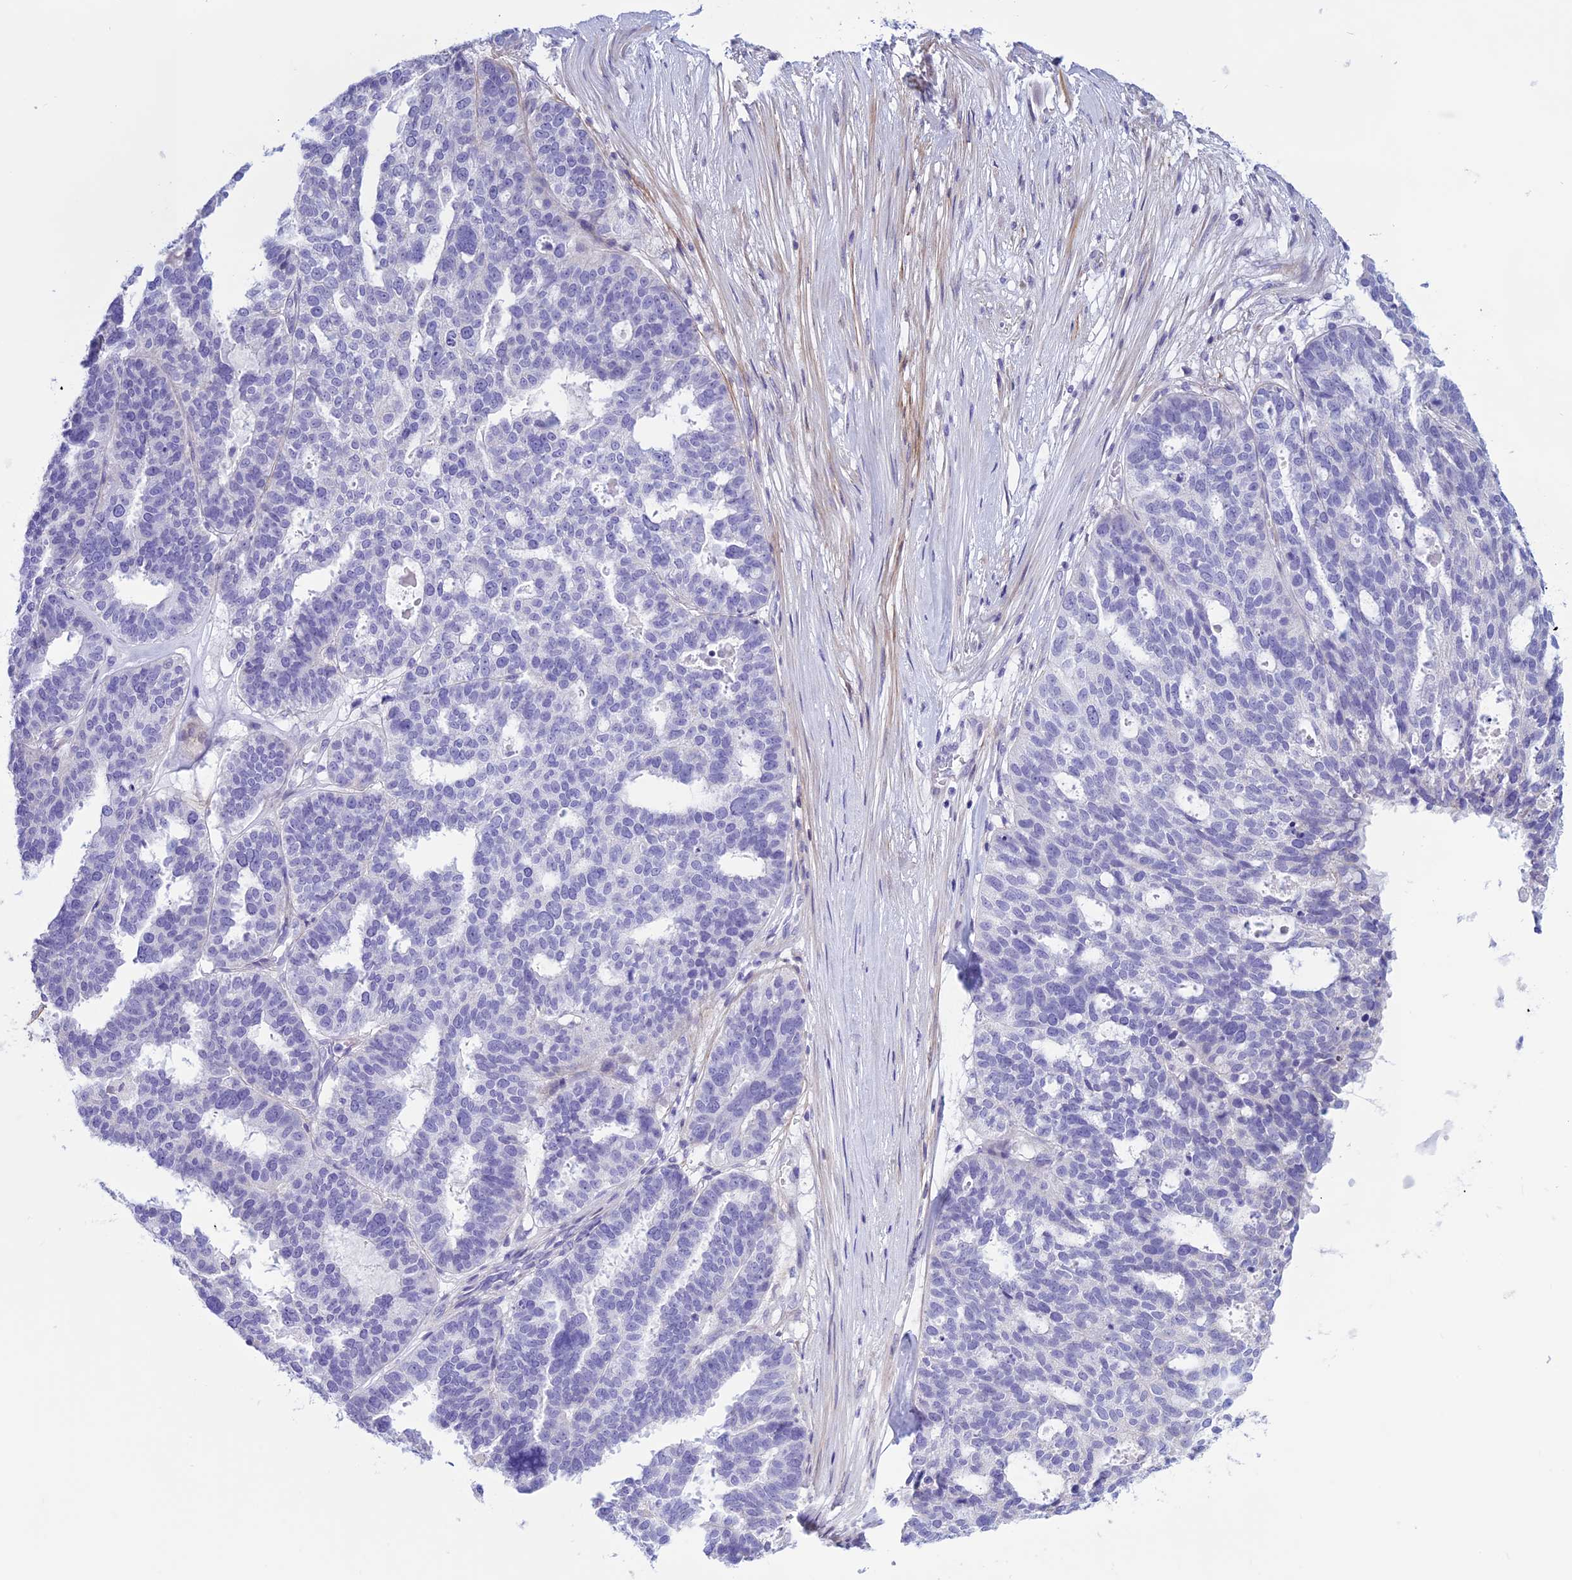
{"staining": {"intensity": "negative", "quantity": "none", "location": "none"}, "tissue": "ovarian cancer", "cell_type": "Tumor cells", "image_type": "cancer", "snomed": [{"axis": "morphology", "description": "Cystadenocarcinoma, serous, NOS"}, {"axis": "topography", "description": "Ovary"}], "caption": "An immunohistochemistry (IHC) image of ovarian serous cystadenocarcinoma is shown. There is no staining in tumor cells of ovarian serous cystadenocarcinoma.", "gene": "SPHKAP", "patient": {"sex": "female", "age": 59}}